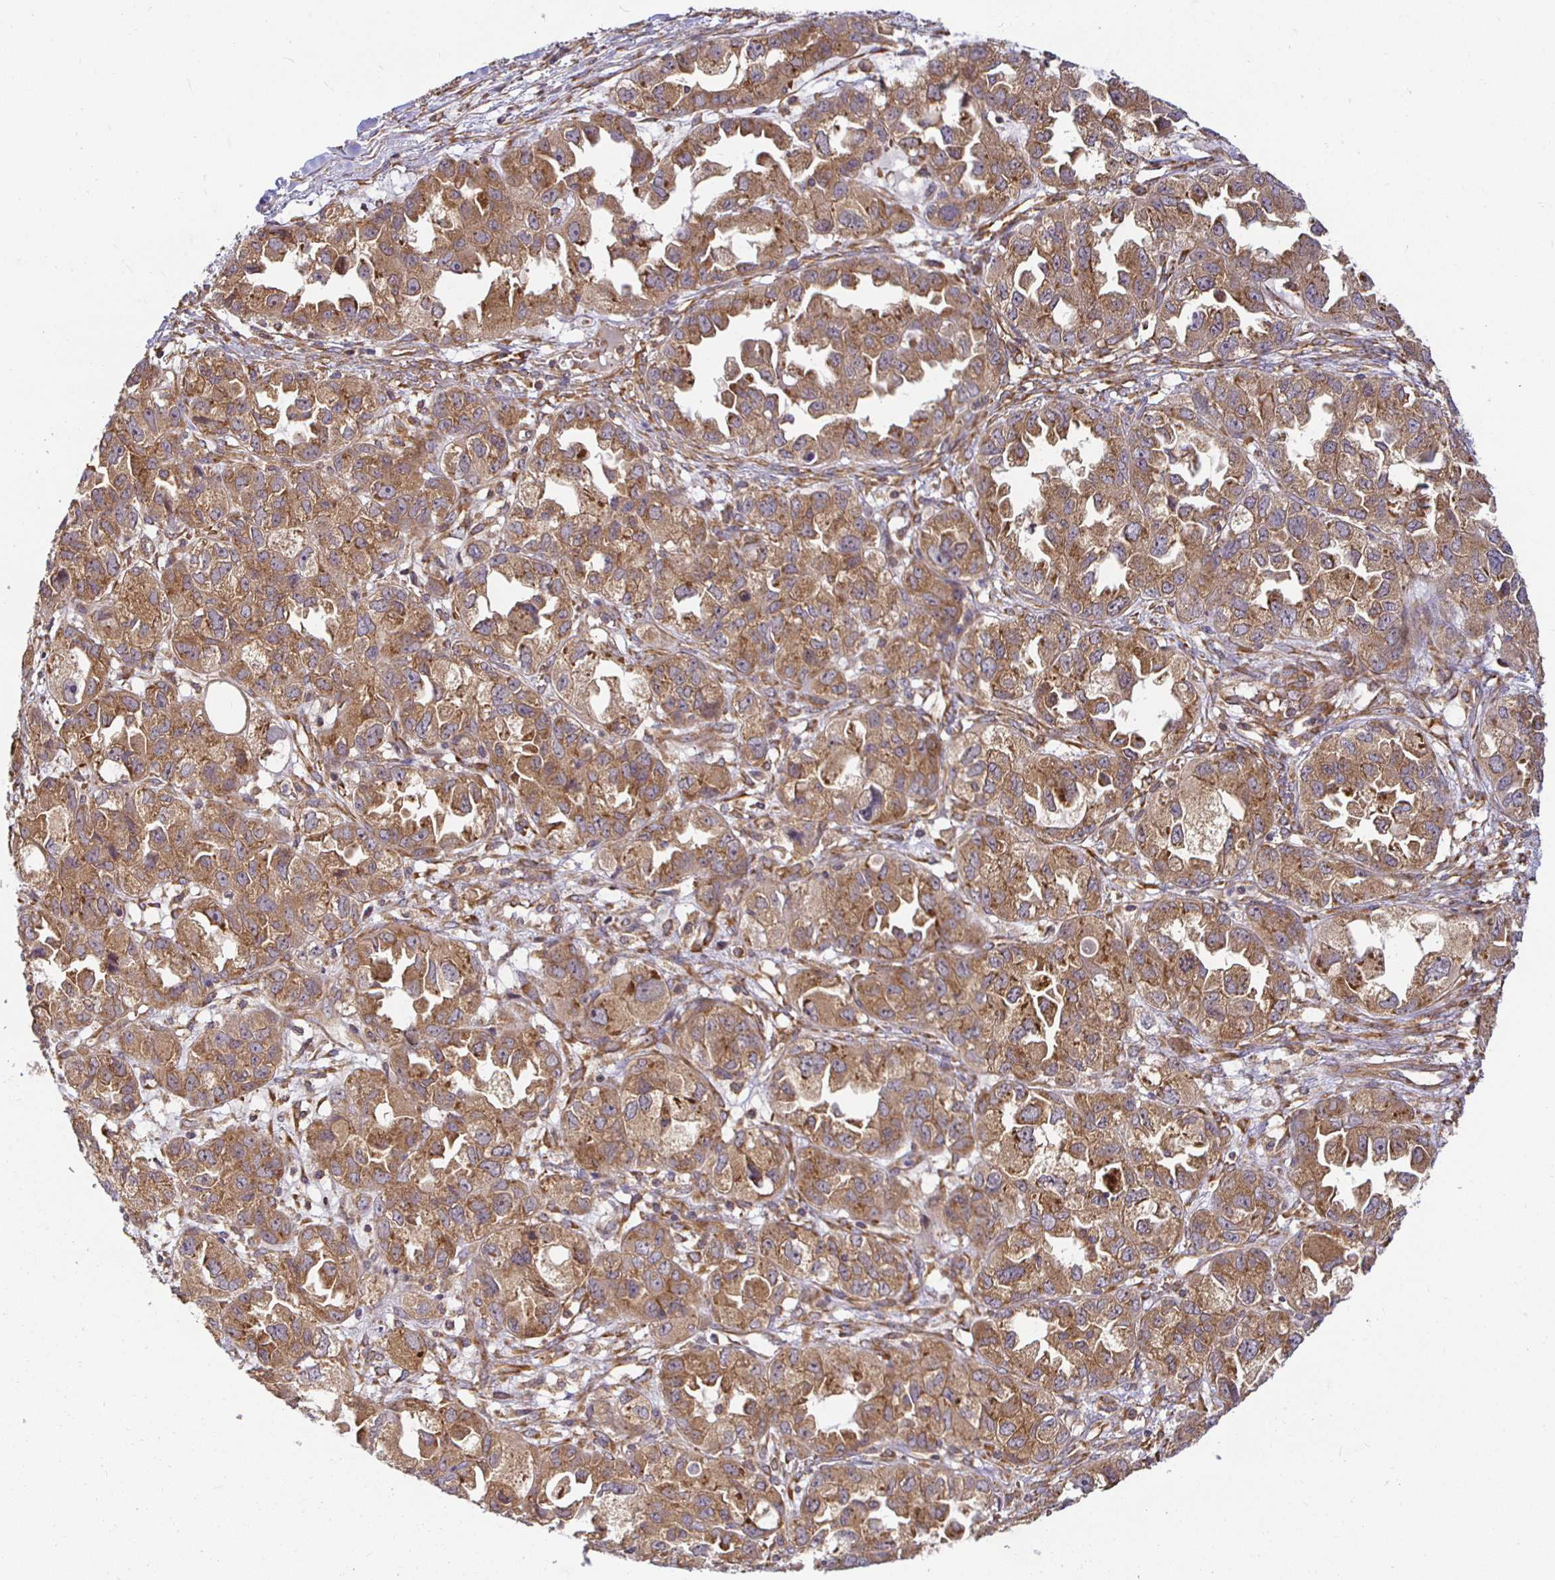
{"staining": {"intensity": "moderate", "quantity": ">75%", "location": "cytoplasmic/membranous"}, "tissue": "ovarian cancer", "cell_type": "Tumor cells", "image_type": "cancer", "snomed": [{"axis": "morphology", "description": "Cystadenocarcinoma, serous, NOS"}, {"axis": "topography", "description": "Ovary"}], "caption": "Serous cystadenocarcinoma (ovarian) tissue displays moderate cytoplasmic/membranous staining in approximately >75% of tumor cells The protein of interest is stained brown, and the nuclei are stained in blue (DAB (3,3'-diaminobenzidine) IHC with brightfield microscopy, high magnification).", "gene": "IRAK1", "patient": {"sex": "female", "age": 84}}